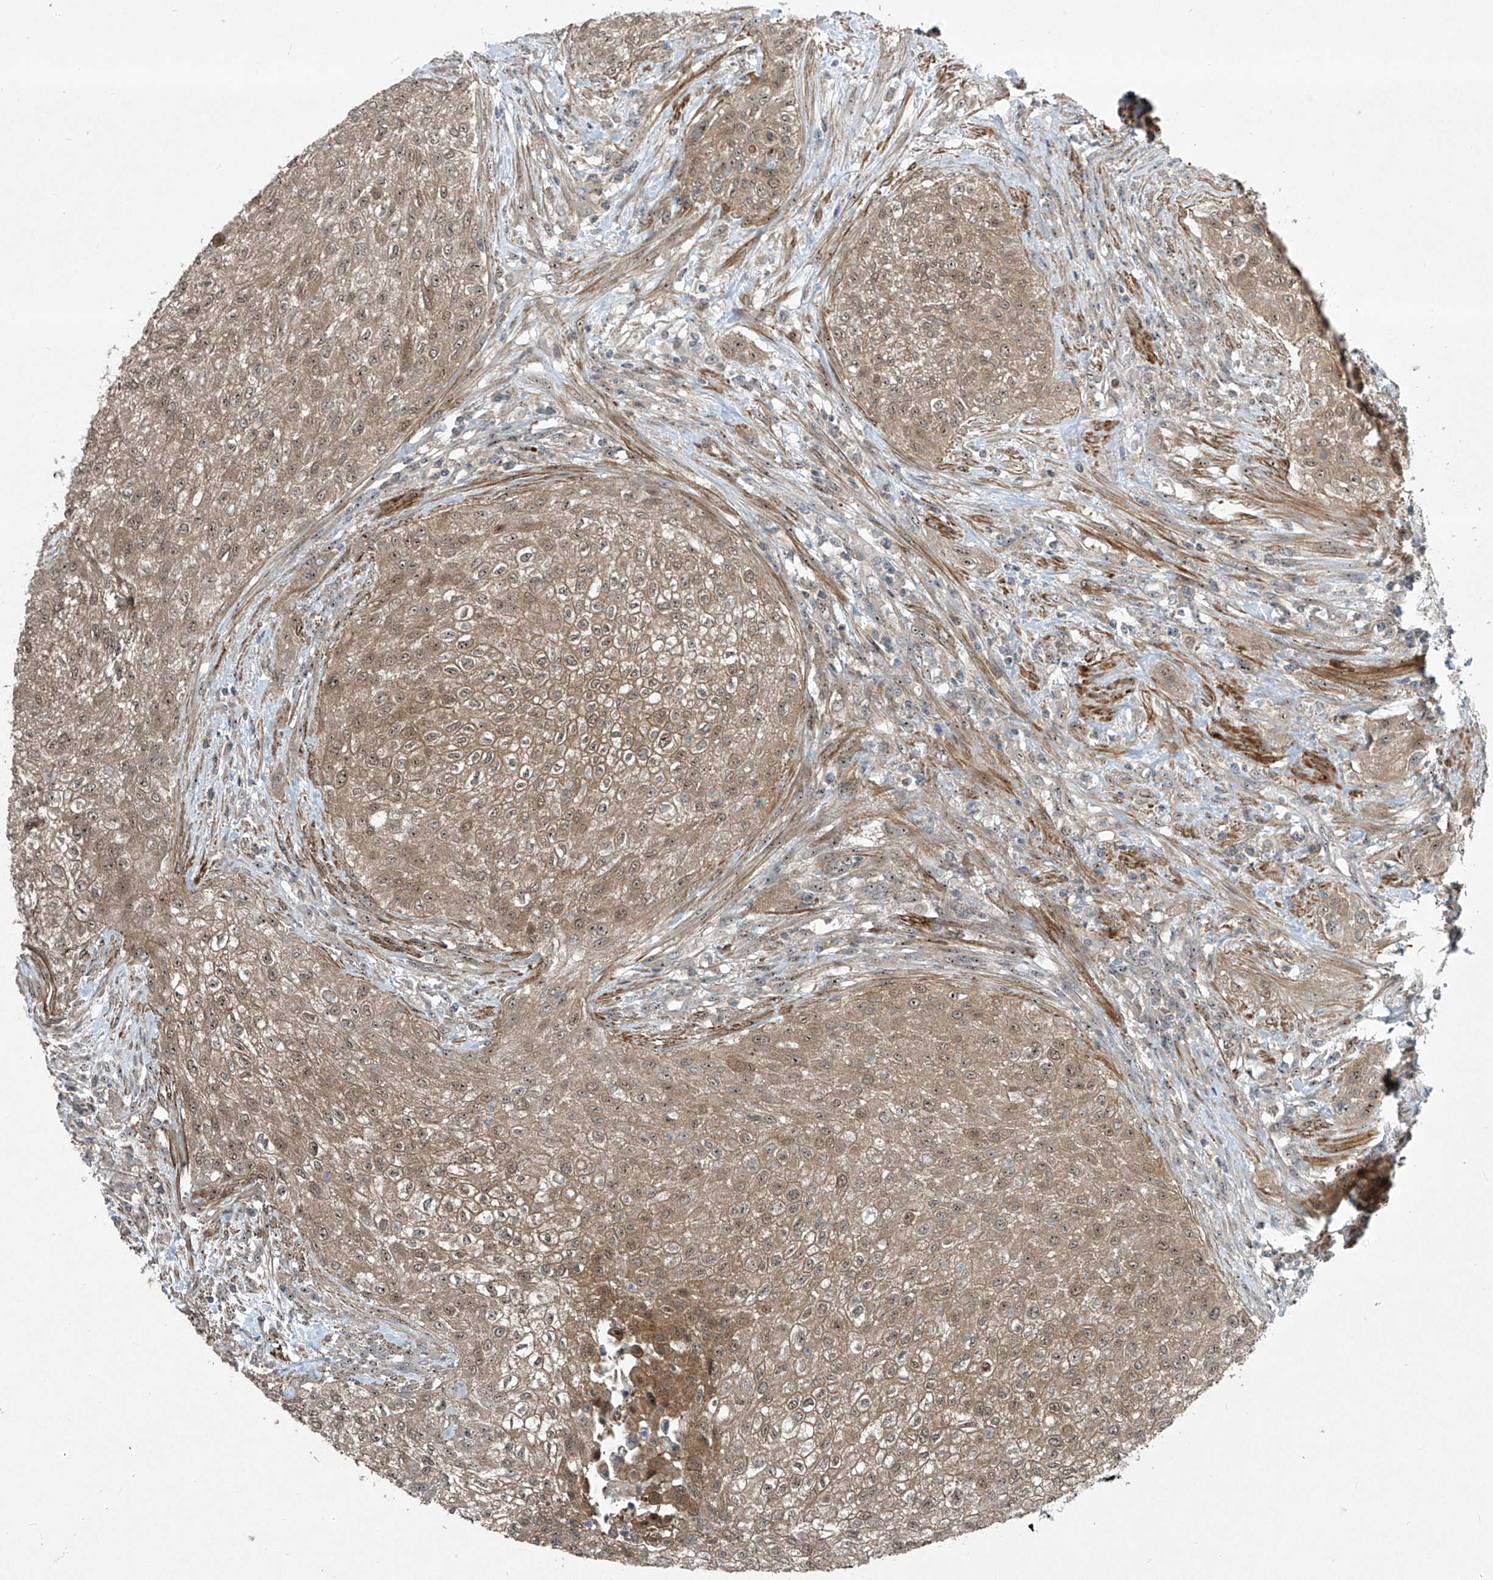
{"staining": {"intensity": "moderate", "quantity": ">75%", "location": "cytoplasmic/membranous,nuclear"}, "tissue": "urothelial cancer", "cell_type": "Tumor cells", "image_type": "cancer", "snomed": [{"axis": "morphology", "description": "Urothelial carcinoma, High grade"}, {"axis": "topography", "description": "Urinary bladder"}], "caption": "High-magnification brightfield microscopy of urothelial cancer stained with DAB (3,3'-diaminobenzidine) (brown) and counterstained with hematoxylin (blue). tumor cells exhibit moderate cytoplasmic/membranous and nuclear positivity is appreciated in approximately>75% of cells.", "gene": "PPCS", "patient": {"sex": "male", "age": 35}}